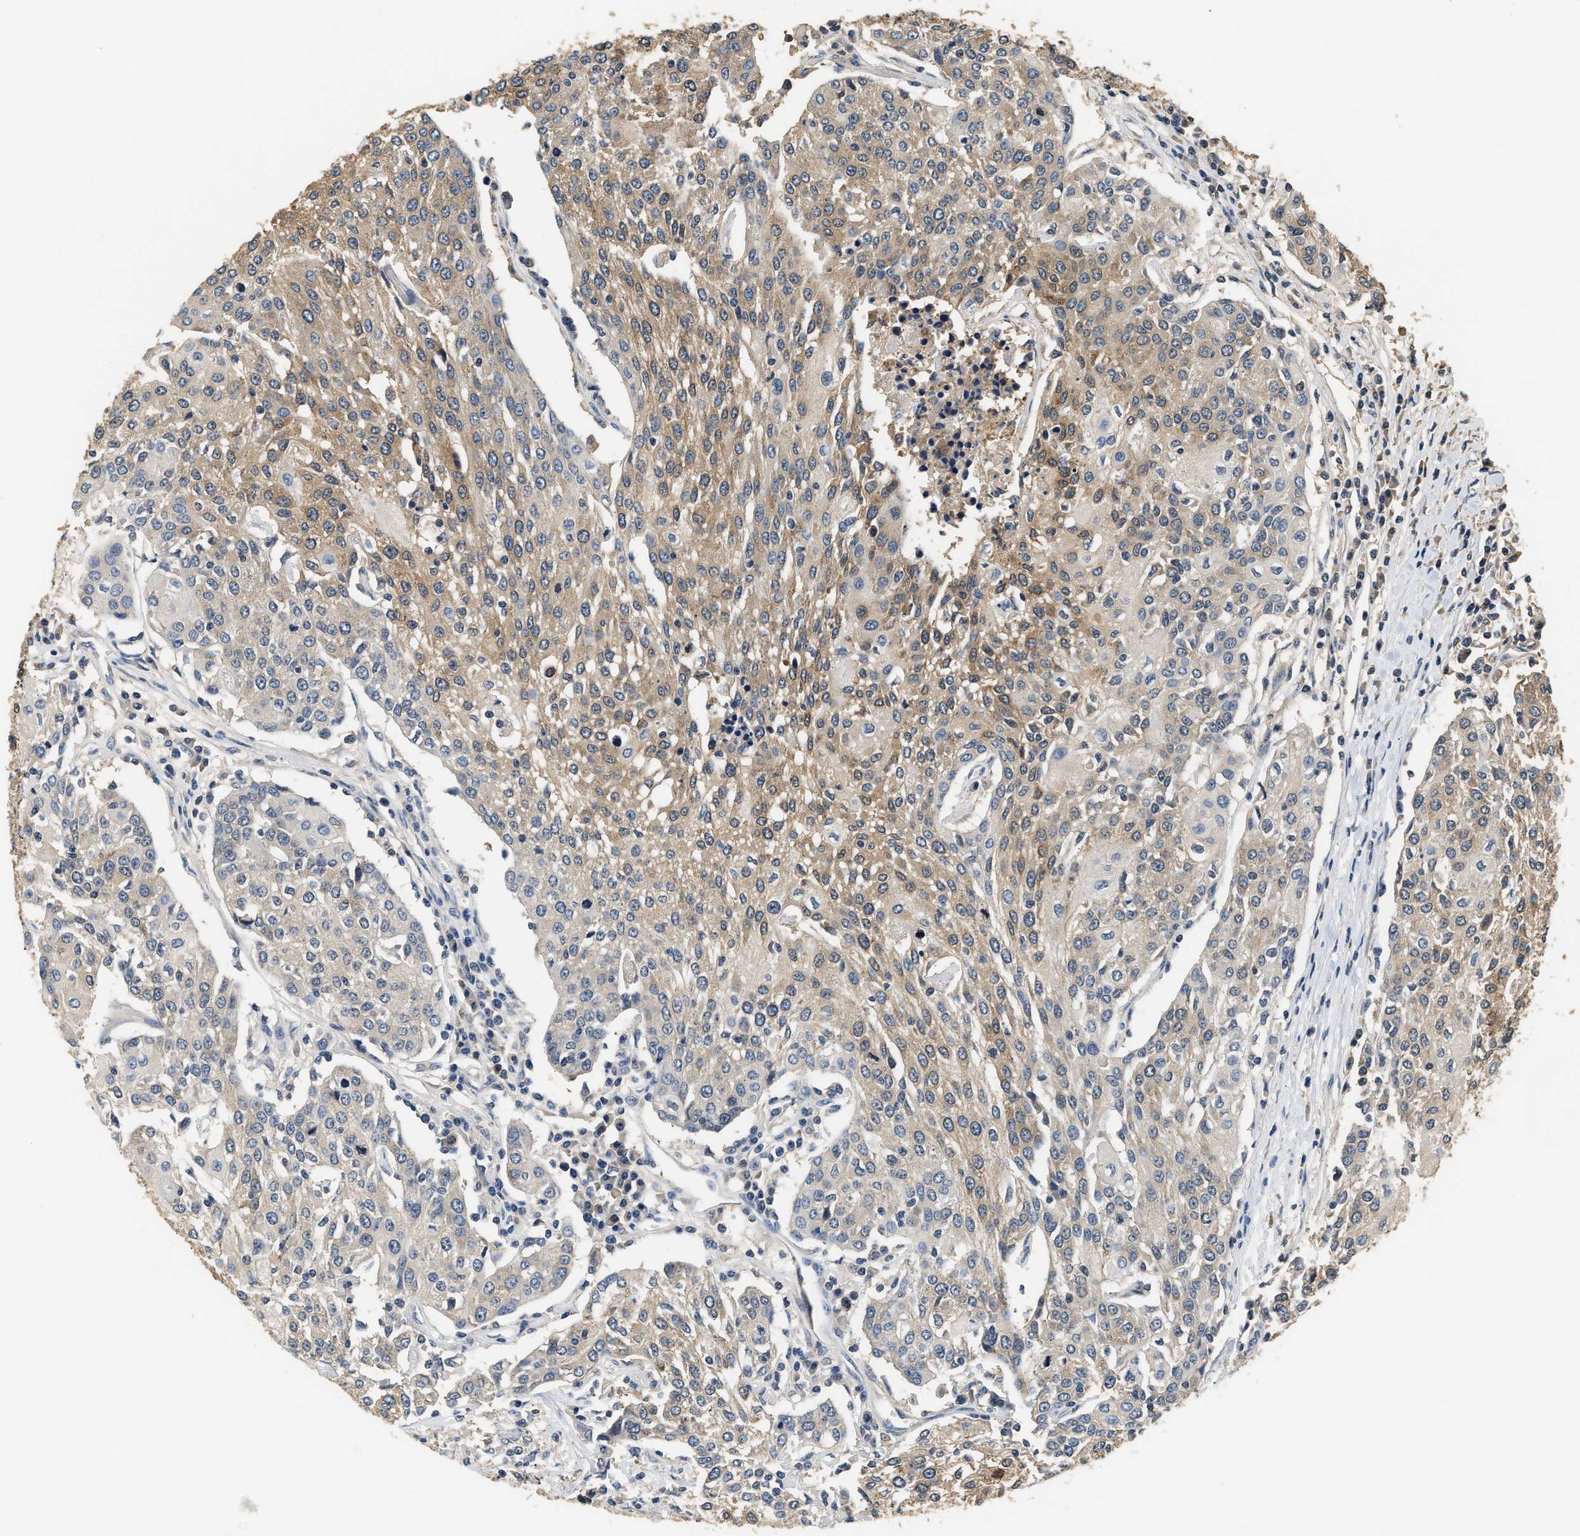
{"staining": {"intensity": "weak", "quantity": "25%-75%", "location": "cytoplasmic/membranous"}, "tissue": "urothelial cancer", "cell_type": "Tumor cells", "image_type": "cancer", "snomed": [{"axis": "morphology", "description": "Urothelial carcinoma, High grade"}, {"axis": "topography", "description": "Urinary bladder"}], "caption": "High-grade urothelial carcinoma stained for a protein exhibits weak cytoplasmic/membranous positivity in tumor cells. (DAB (3,3'-diaminobenzidine) = brown stain, brightfield microscopy at high magnification).", "gene": "GPI", "patient": {"sex": "female", "age": 85}}